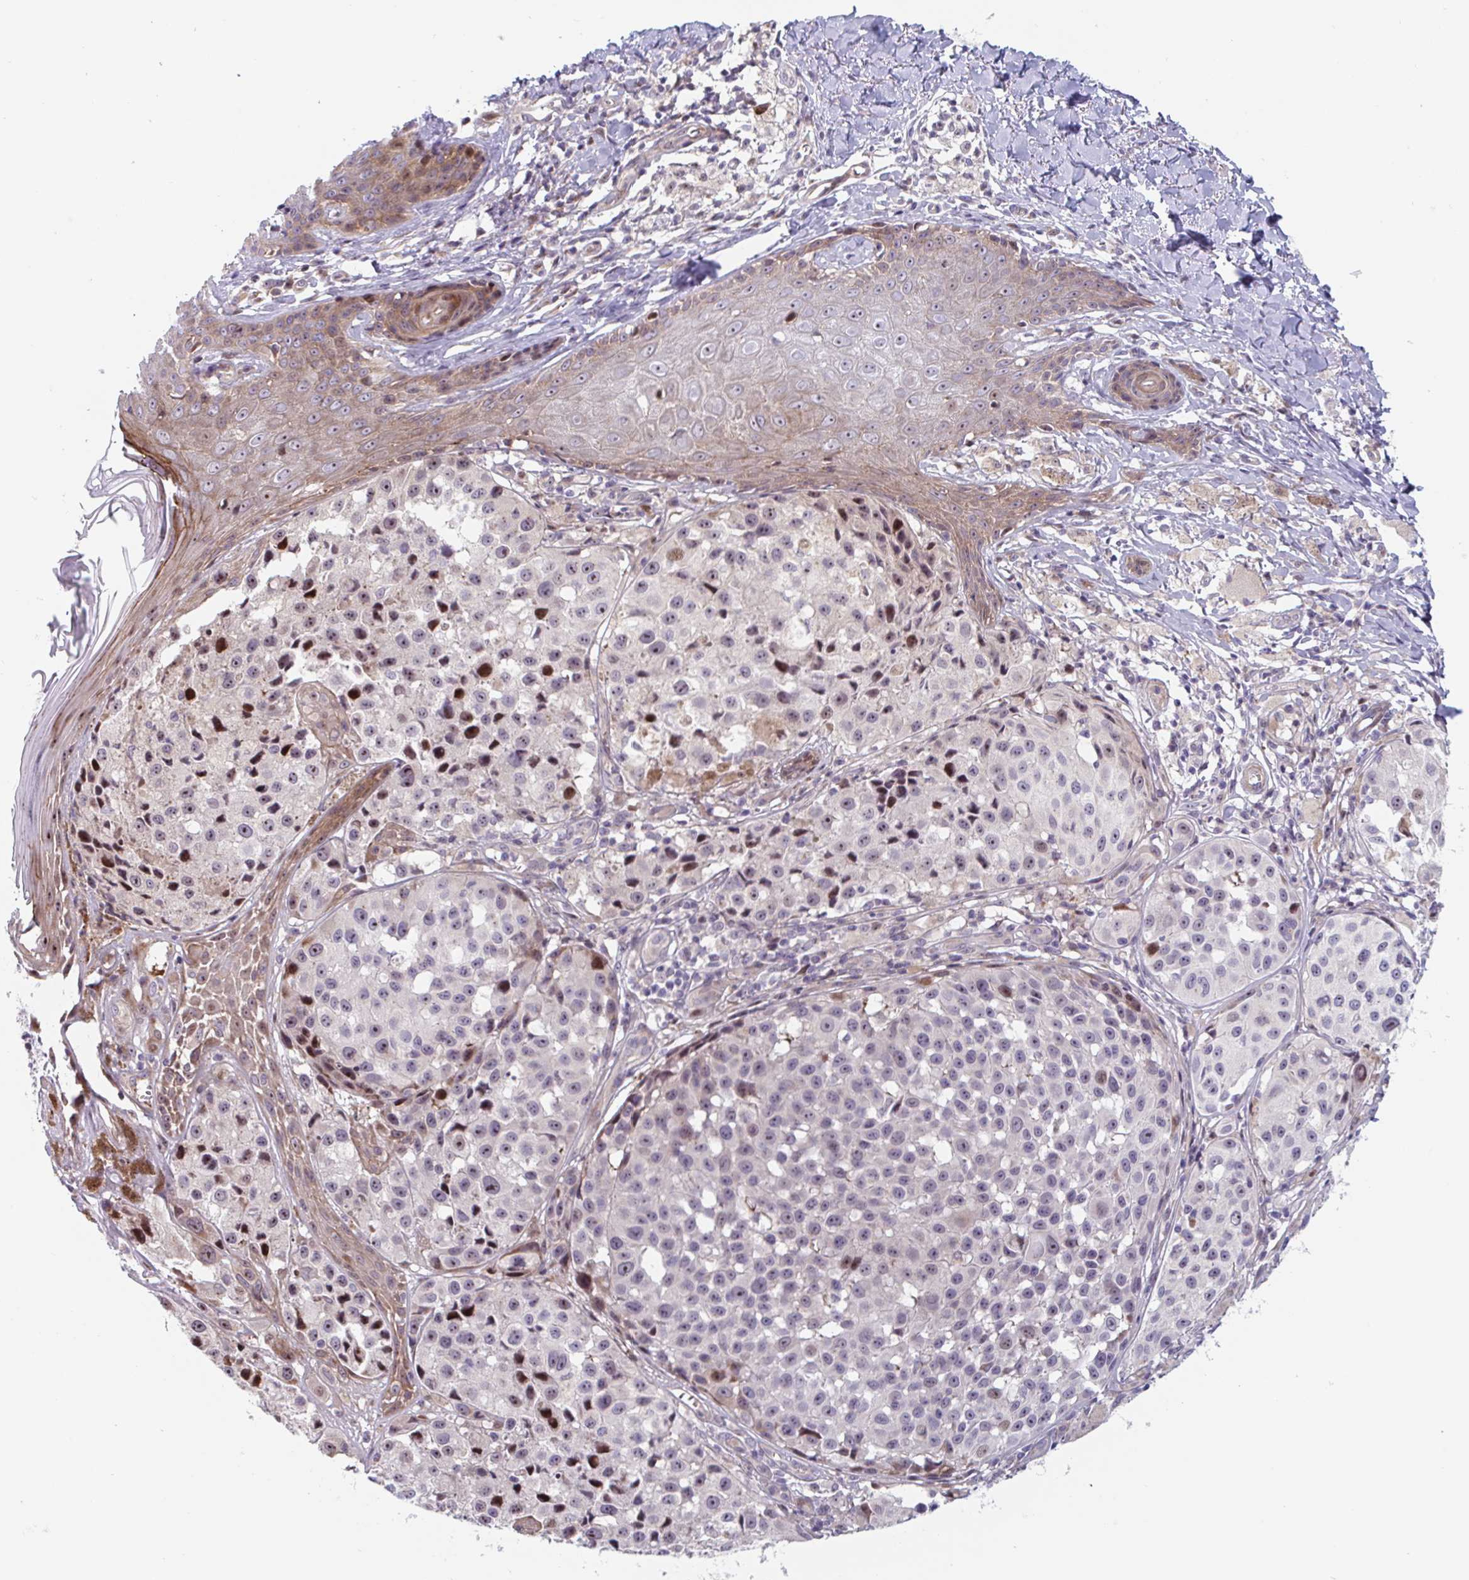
{"staining": {"intensity": "moderate", "quantity": "<25%", "location": "nuclear"}, "tissue": "melanoma", "cell_type": "Tumor cells", "image_type": "cancer", "snomed": [{"axis": "morphology", "description": "Malignant melanoma, NOS"}, {"axis": "topography", "description": "Skin"}], "caption": "Melanoma tissue exhibits moderate nuclear expression in about <25% of tumor cells (DAB = brown stain, brightfield microscopy at high magnification).", "gene": "DUXA", "patient": {"sex": "male", "age": 39}}